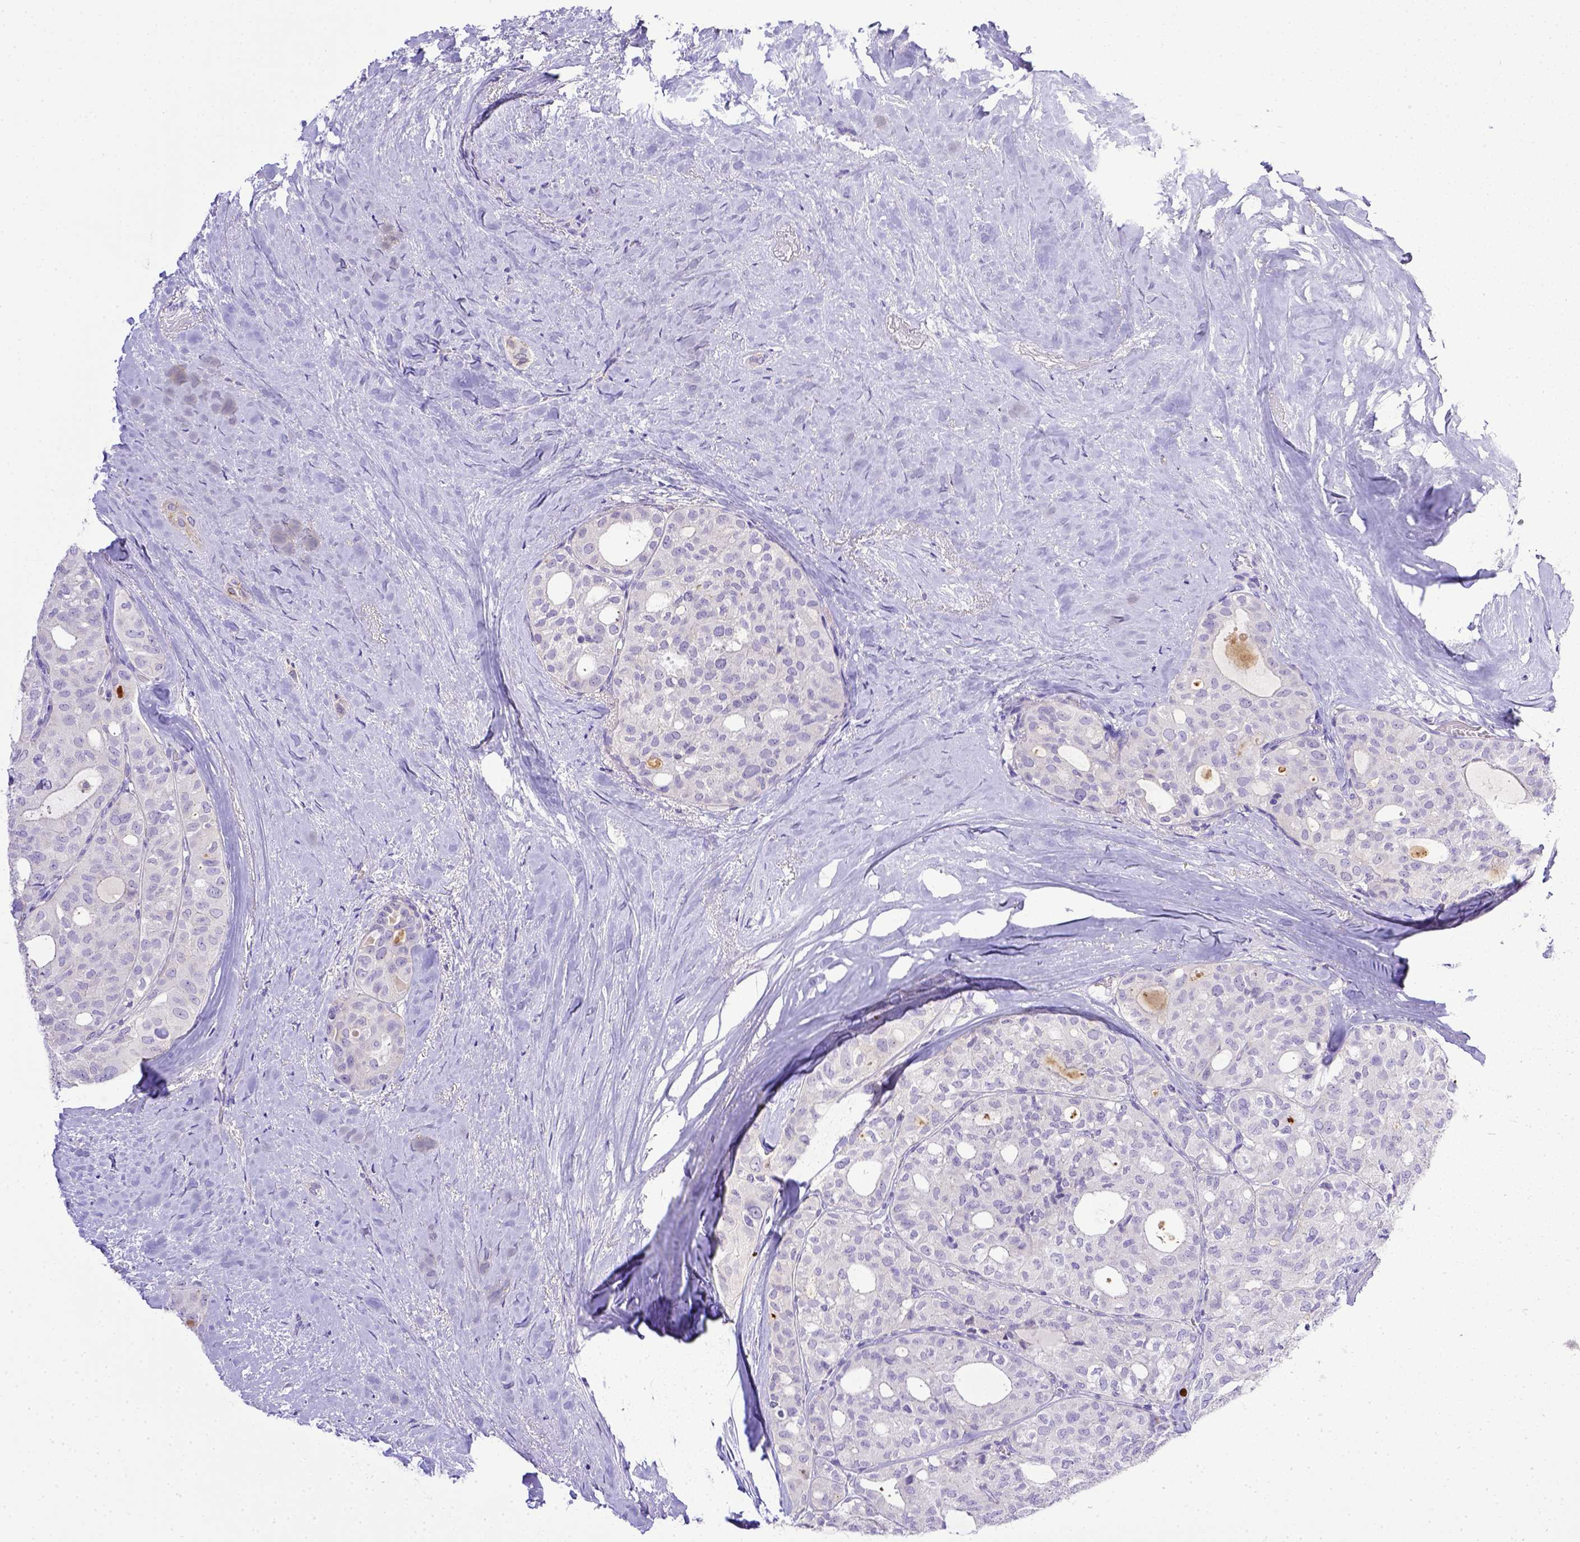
{"staining": {"intensity": "negative", "quantity": "none", "location": "none"}, "tissue": "thyroid cancer", "cell_type": "Tumor cells", "image_type": "cancer", "snomed": [{"axis": "morphology", "description": "Follicular adenoma carcinoma, NOS"}, {"axis": "topography", "description": "Thyroid gland"}], "caption": "The micrograph demonstrates no staining of tumor cells in thyroid cancer. Brightfield microscopy of IHC stained with DAB (brown) and hematoxylin (blue), captured at high magnification.", "gene": "BTN1A1", "patient": {"sex": "male", "age": 75}}